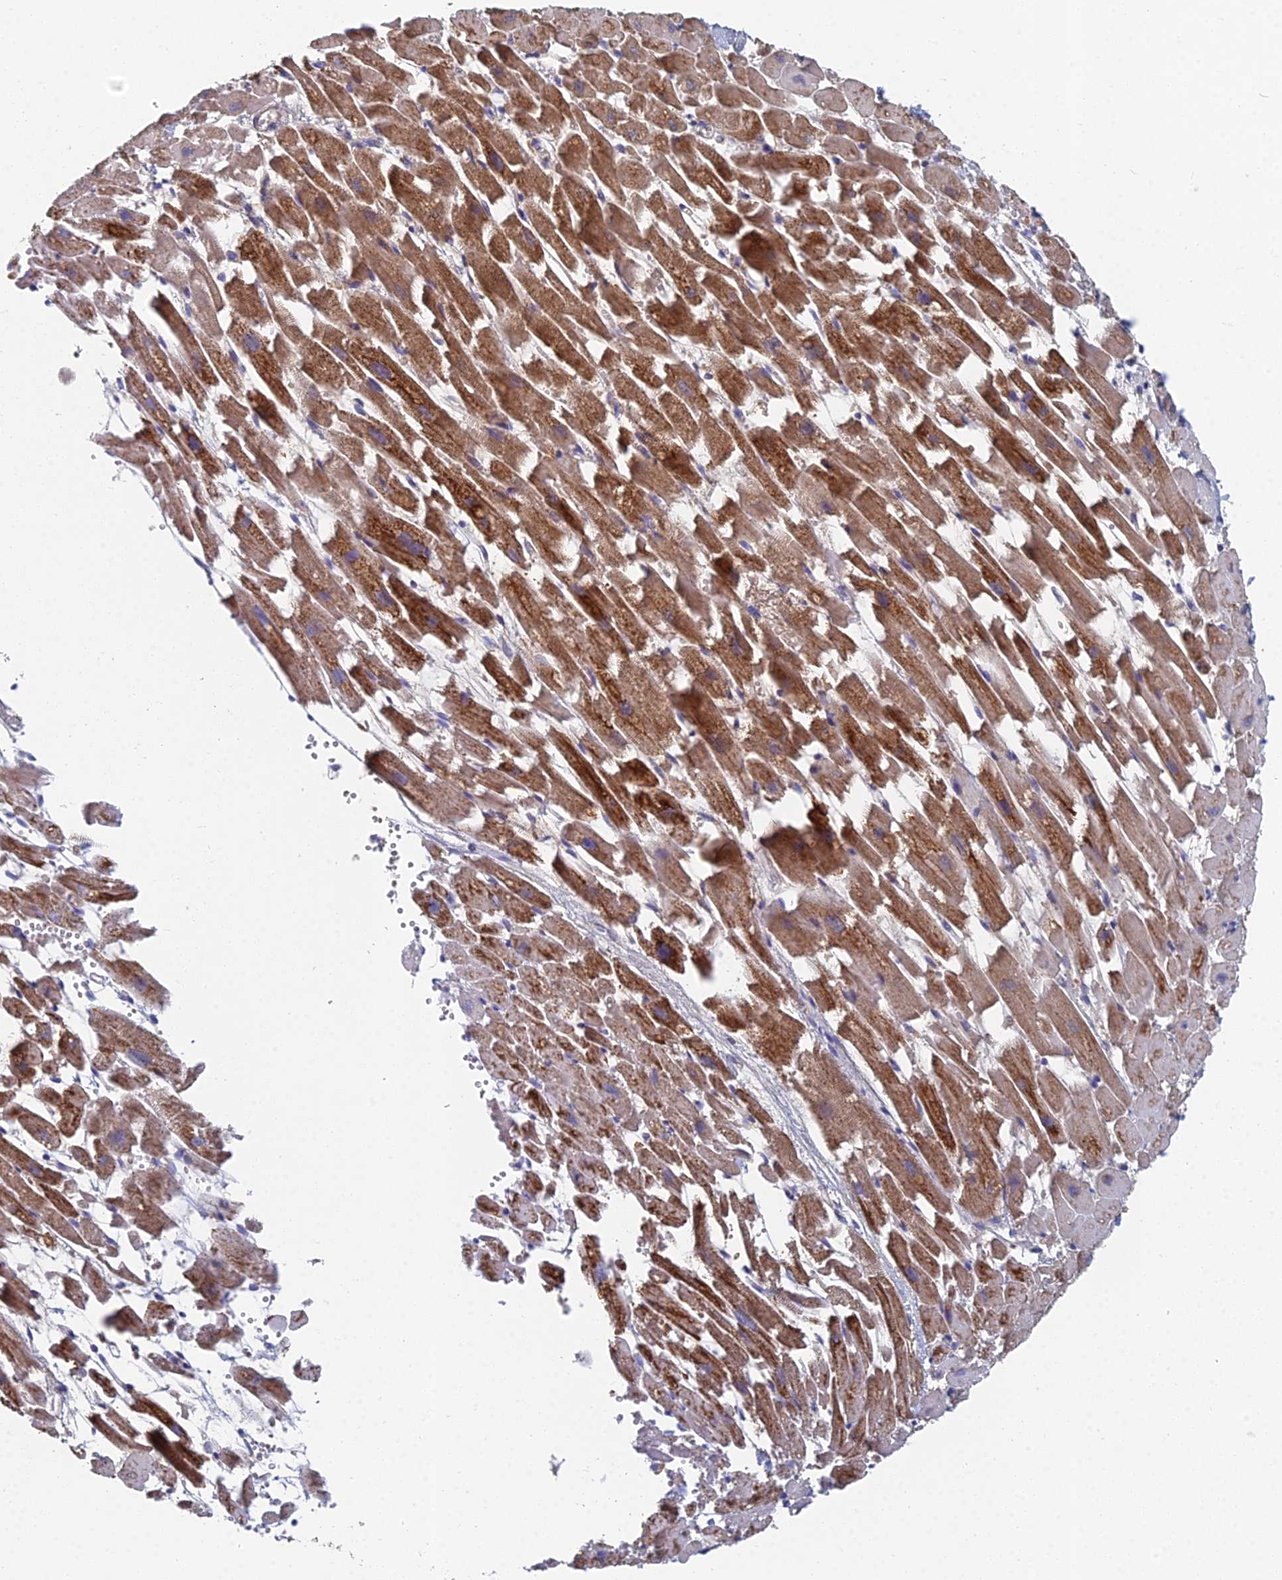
{"staining": {"intensity": "strong", "quantity": "25%-75%", "location": "cytoplasmic/membranous"}, "tissue": "heart muscle", "cell_type": "Cardiomyocytes", "image_type": "normal", "snomed": [{"axis": "morphology", "description": "Normal tissue, NOS"}, {"axis": "topography", "description": "Heart"}], "caption": "Normal heart muscle shows strong cytoplasmic/membranous expression in approximately 25%-75% of cardiomyocytes (DAB IHC with brightfield microscopy, high magnification)..", "gene": "CRACR2B", "patient": {"sex": "female", "age": 64}}